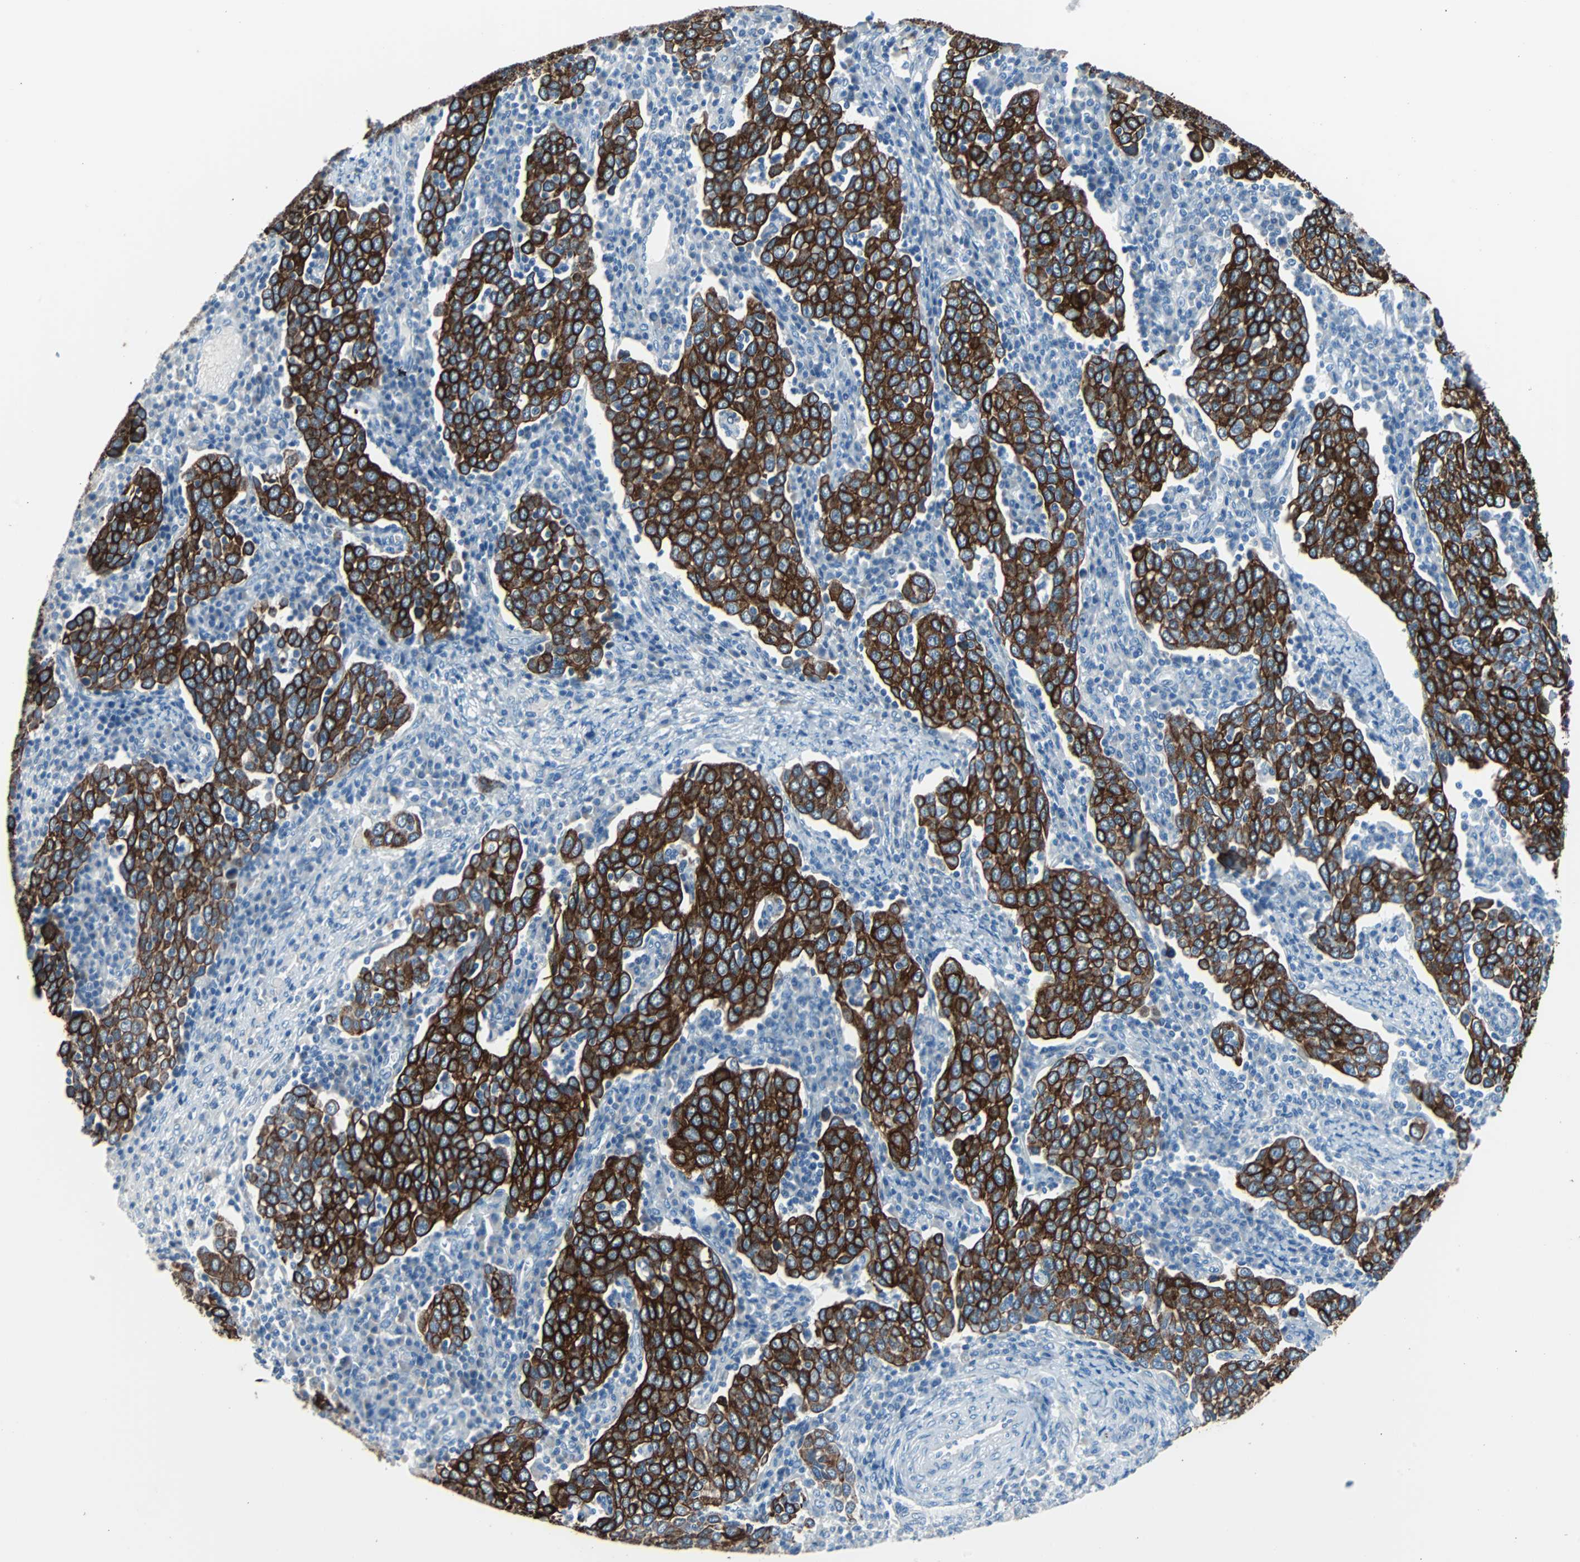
{"staining": {"intensity": "strong", "quantity": ">75%", "location": "cytoplasmic/membranous"}, "tissue": "cervical cancer", "cell_type": "Tumor cells", "image_type": "cancer", "snomed": [{"axis": "morphology", "description": "Squamous cell carcinoma, NOS"}, {"axis": "topography", "description": "Cervix"}], "caption": "Cervical squamous cell carcinoma stained with a brown dye exhibits strong cytoplasmic/membranous positive staining in approximately >75% of tumor cells.", "gene": "KRT7", "patient": {"sex": "female", "age": 40}}